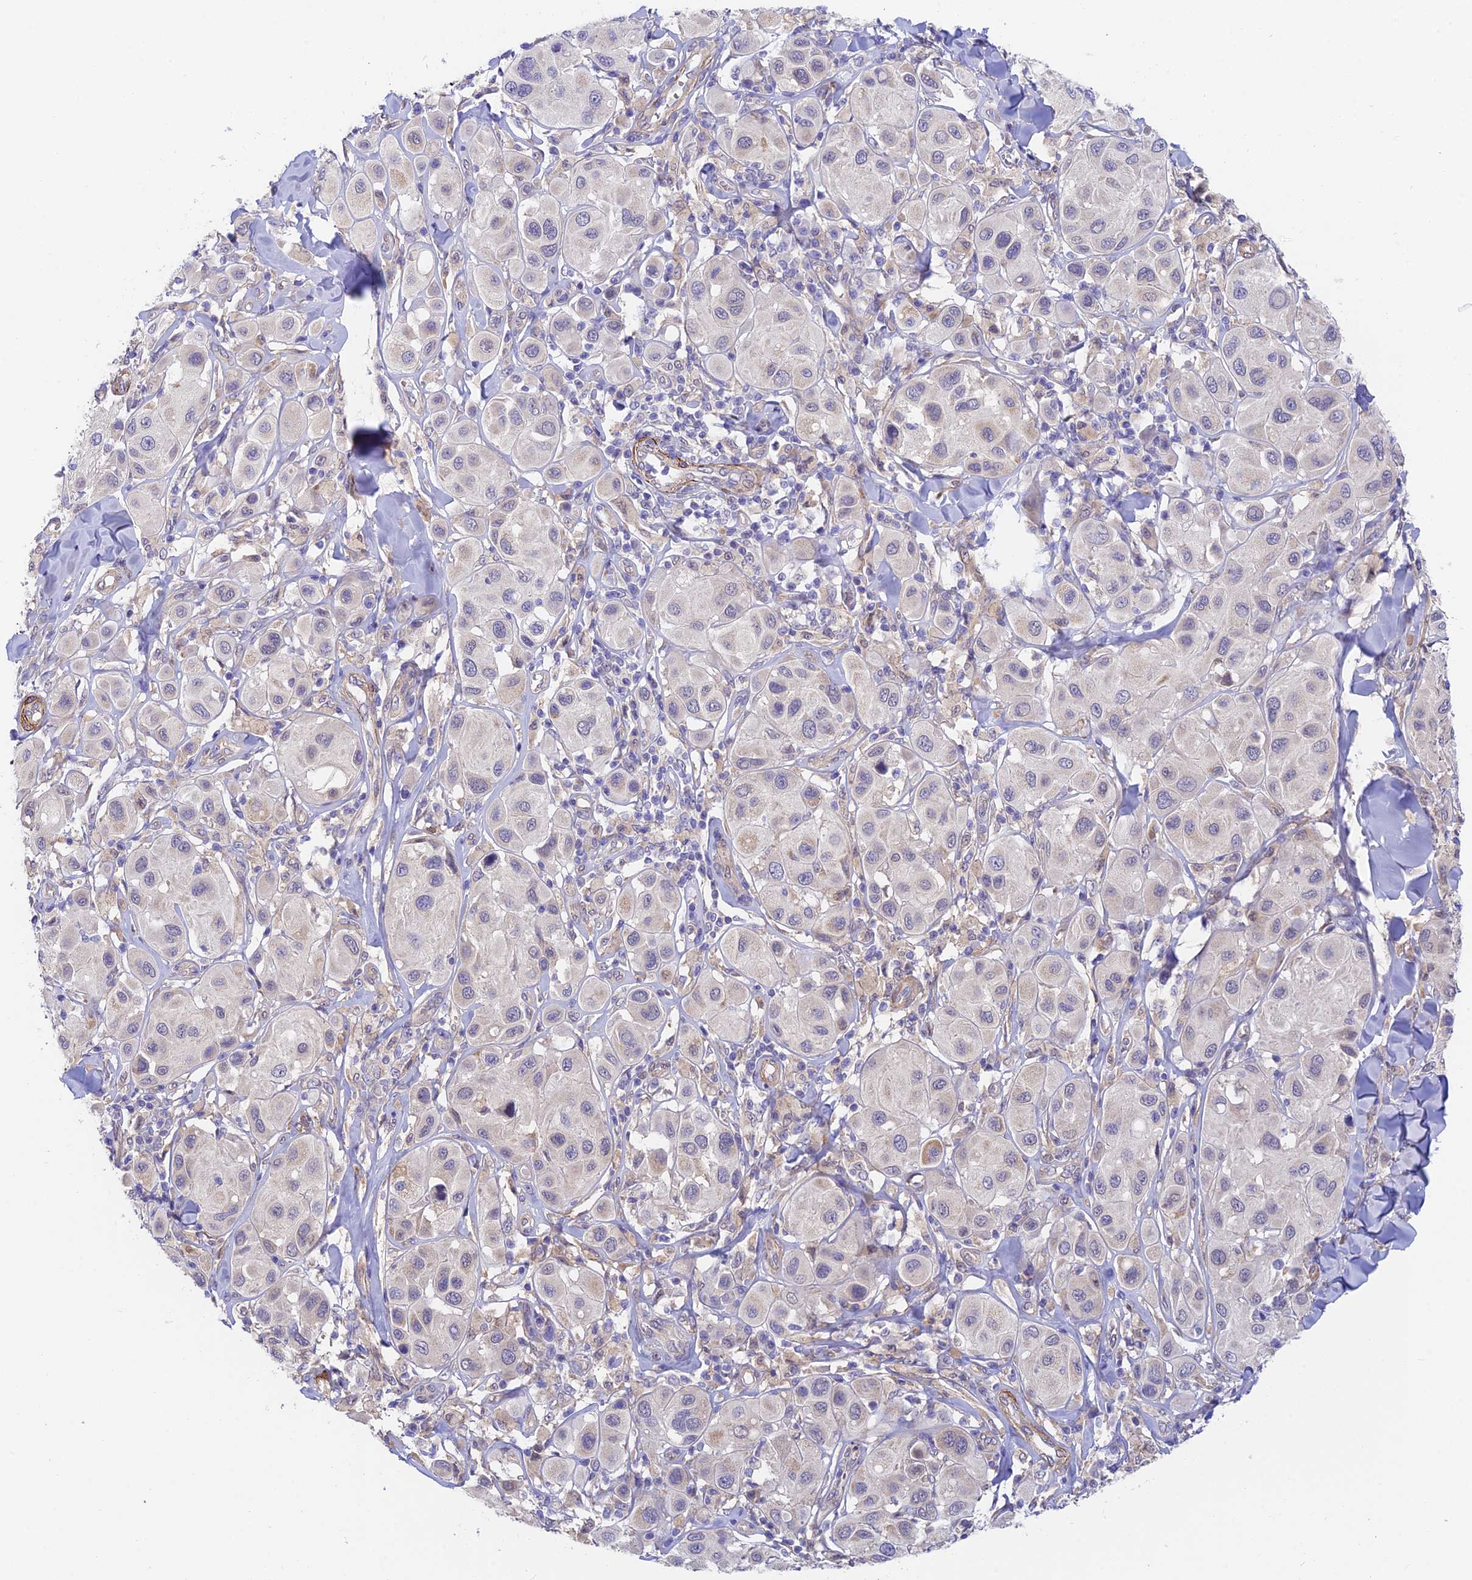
{"staining": {"intensity": "negative", "quantity": "none", "location": "none"}, "tissue": "melanoma", "cell_type": "Tumor cells", "image_type": "cancer", "snomed": [{"axis": "morphology", "description": "Malignant melanoma, Metastatic site"}, {"axis": "topography", "description": "Skin"}], "caption": "There is no significant staining in tumor cells of melanoma.", "gene": "ANKRD50", "patient": {"sex": "male", "age": 41}}